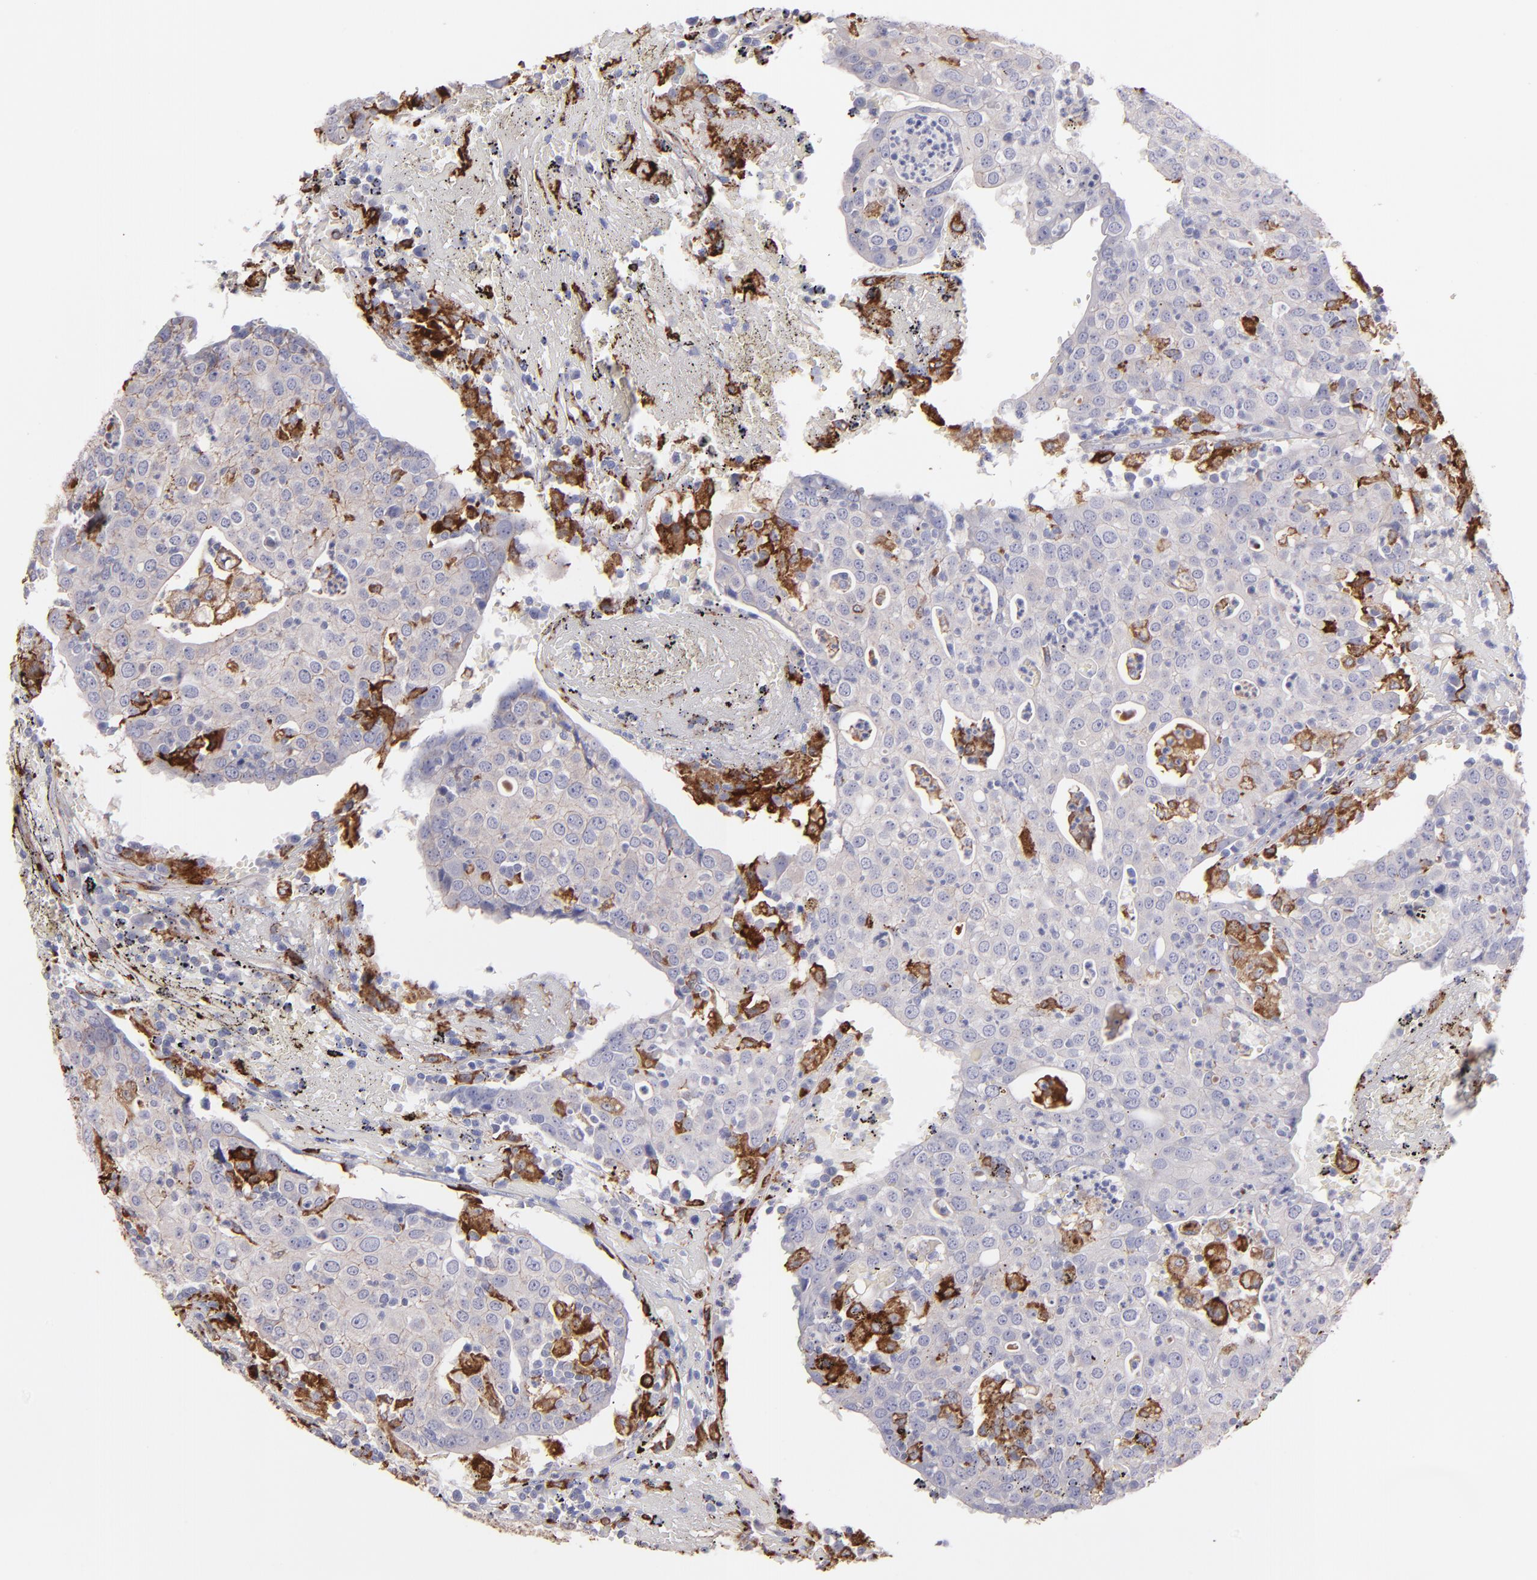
{"staining": {"intensity": "weak", "quantity": "<25%", "location": "cytoplasmic/membranous"}, "tissue": "head and neck cancer", "cell_type": "Tumor cells", "image_type": "cancer", "snomed": [{"axis": "morphology", "description": "Adenocarcinoma, NOS"}, {"axis": "topography", "description": "Salivary gland"}, {"axis": "topography", "description": "Head-Neck"}], "caption": "DAB immunohistochemical staining of human head and neck cancer (adenocarcinoma) shows no significant expression in tumor cells.", "gene": "C1QA", "patient": {"sex": "female", "age": 65}}